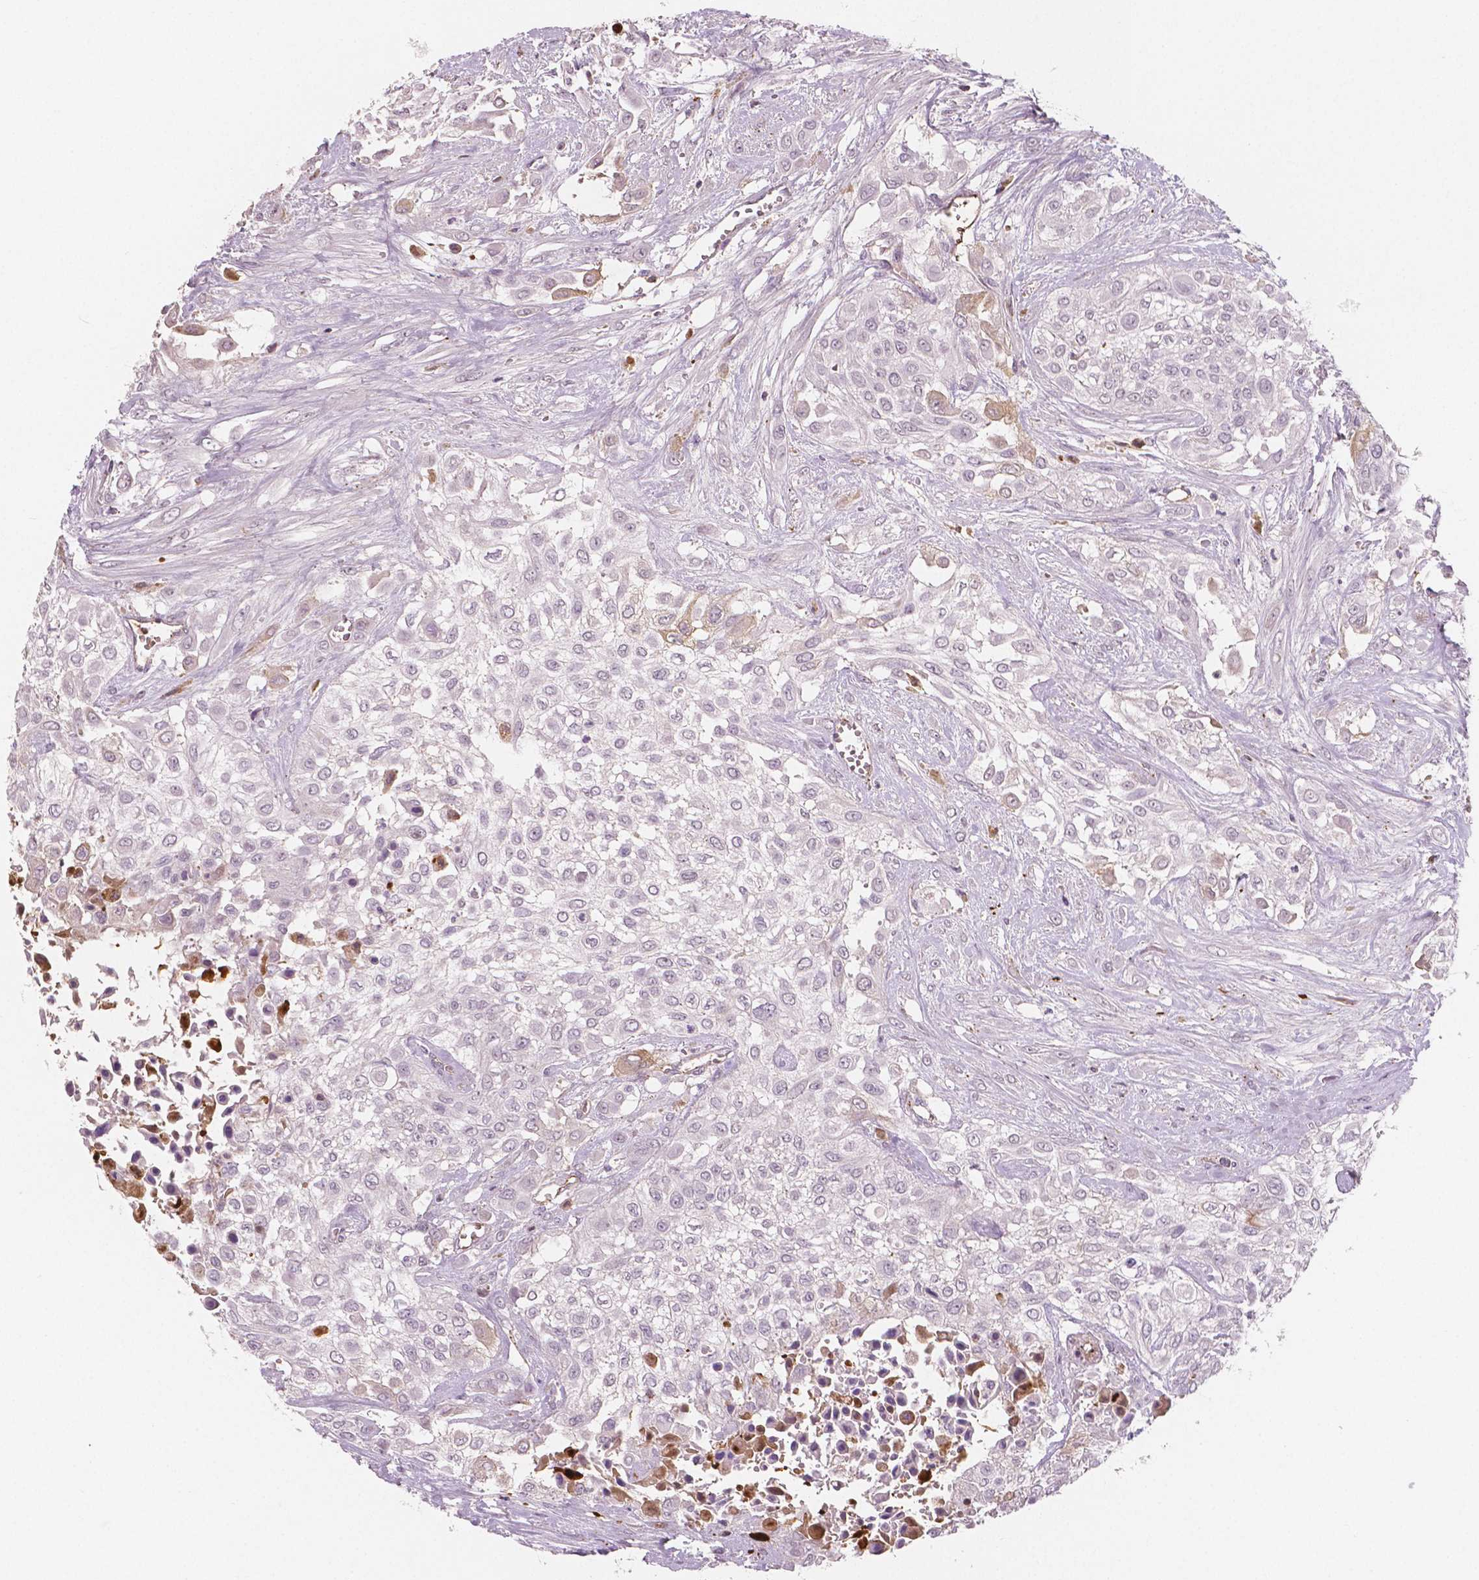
{"staining": {"intensity": "negative", "quantity": "none", "location": "none"}, "tissue": "urothelial cancer", "cell_type": "Tumor cells", "image_type": "cancer", "snomed": [{"axis": "morphology", "description": "Urothelial carcinoma, High grade"}, {"axis": "topography", "description": "Urinary bladder"}], "caption": "This is a histopathology image of immunohistochemistry staining of urothelial cancer, which shows no positivity in tumor cells.", "gene": "APOA4", "patient": {"sex": "male", "age": 57}}